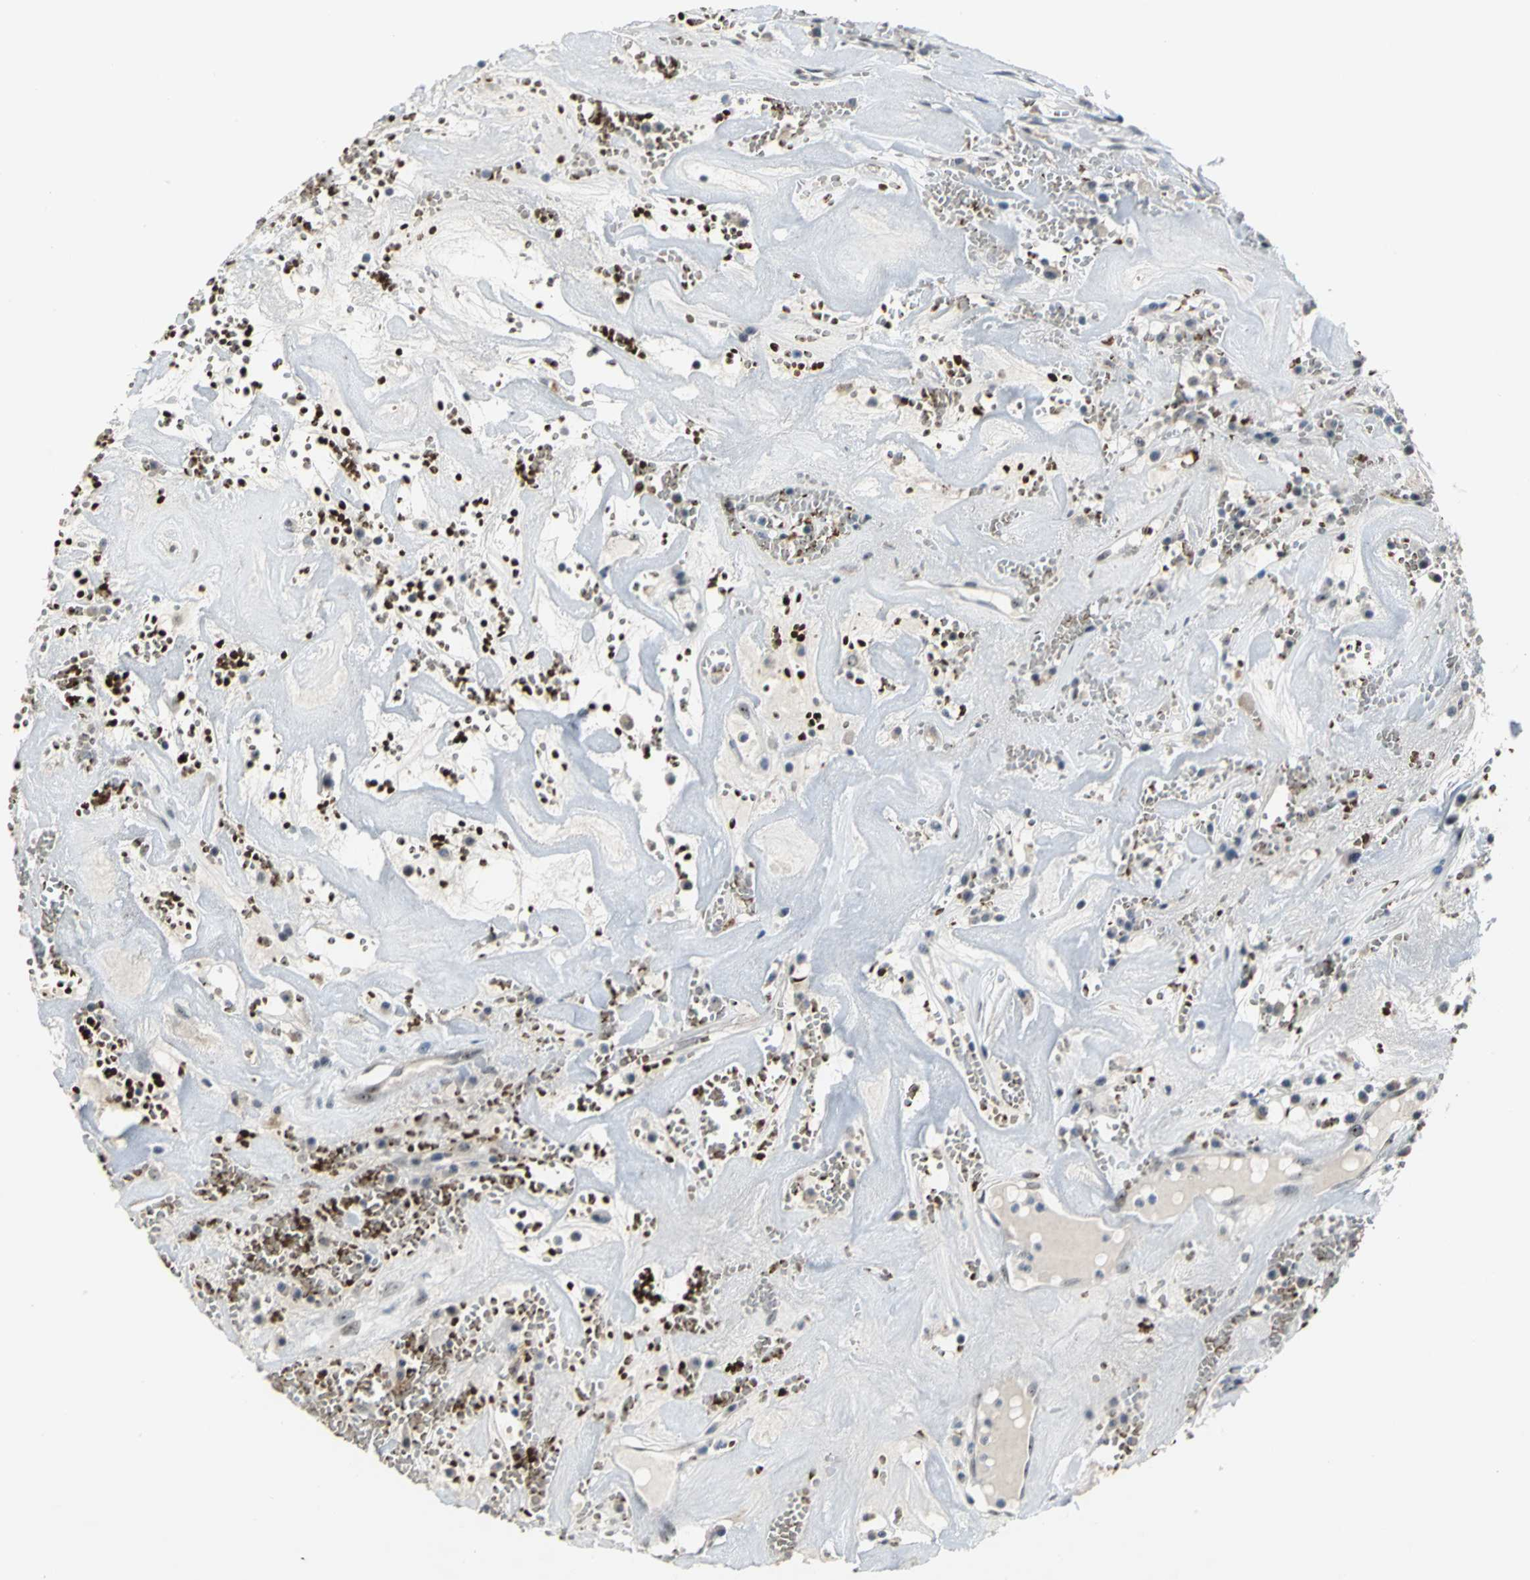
{"staining": {"intensity": "weak", "quantity": ">75%", "location": "nuclear"}, "tissue": "head and neck cancer", "cell_type": "Tumor cells", "image_type": "cancer", "snomed": [{"axis": "morphology", "description": "Adenocarcinoma, NOS"}, {"axis": "topography", "description": "Salivary gland"}, {"axis": "topography", "description": "Head-Neck"}], "caption": "The photomicrograph displays staining of adenocarcinoma (head and neck), revealing weak nuclear protein staining (brown color) within tumor cells. Nuclei are stained in blue.", "gene": "GLI3", "patient": {"sex": "female", "age": 65}}